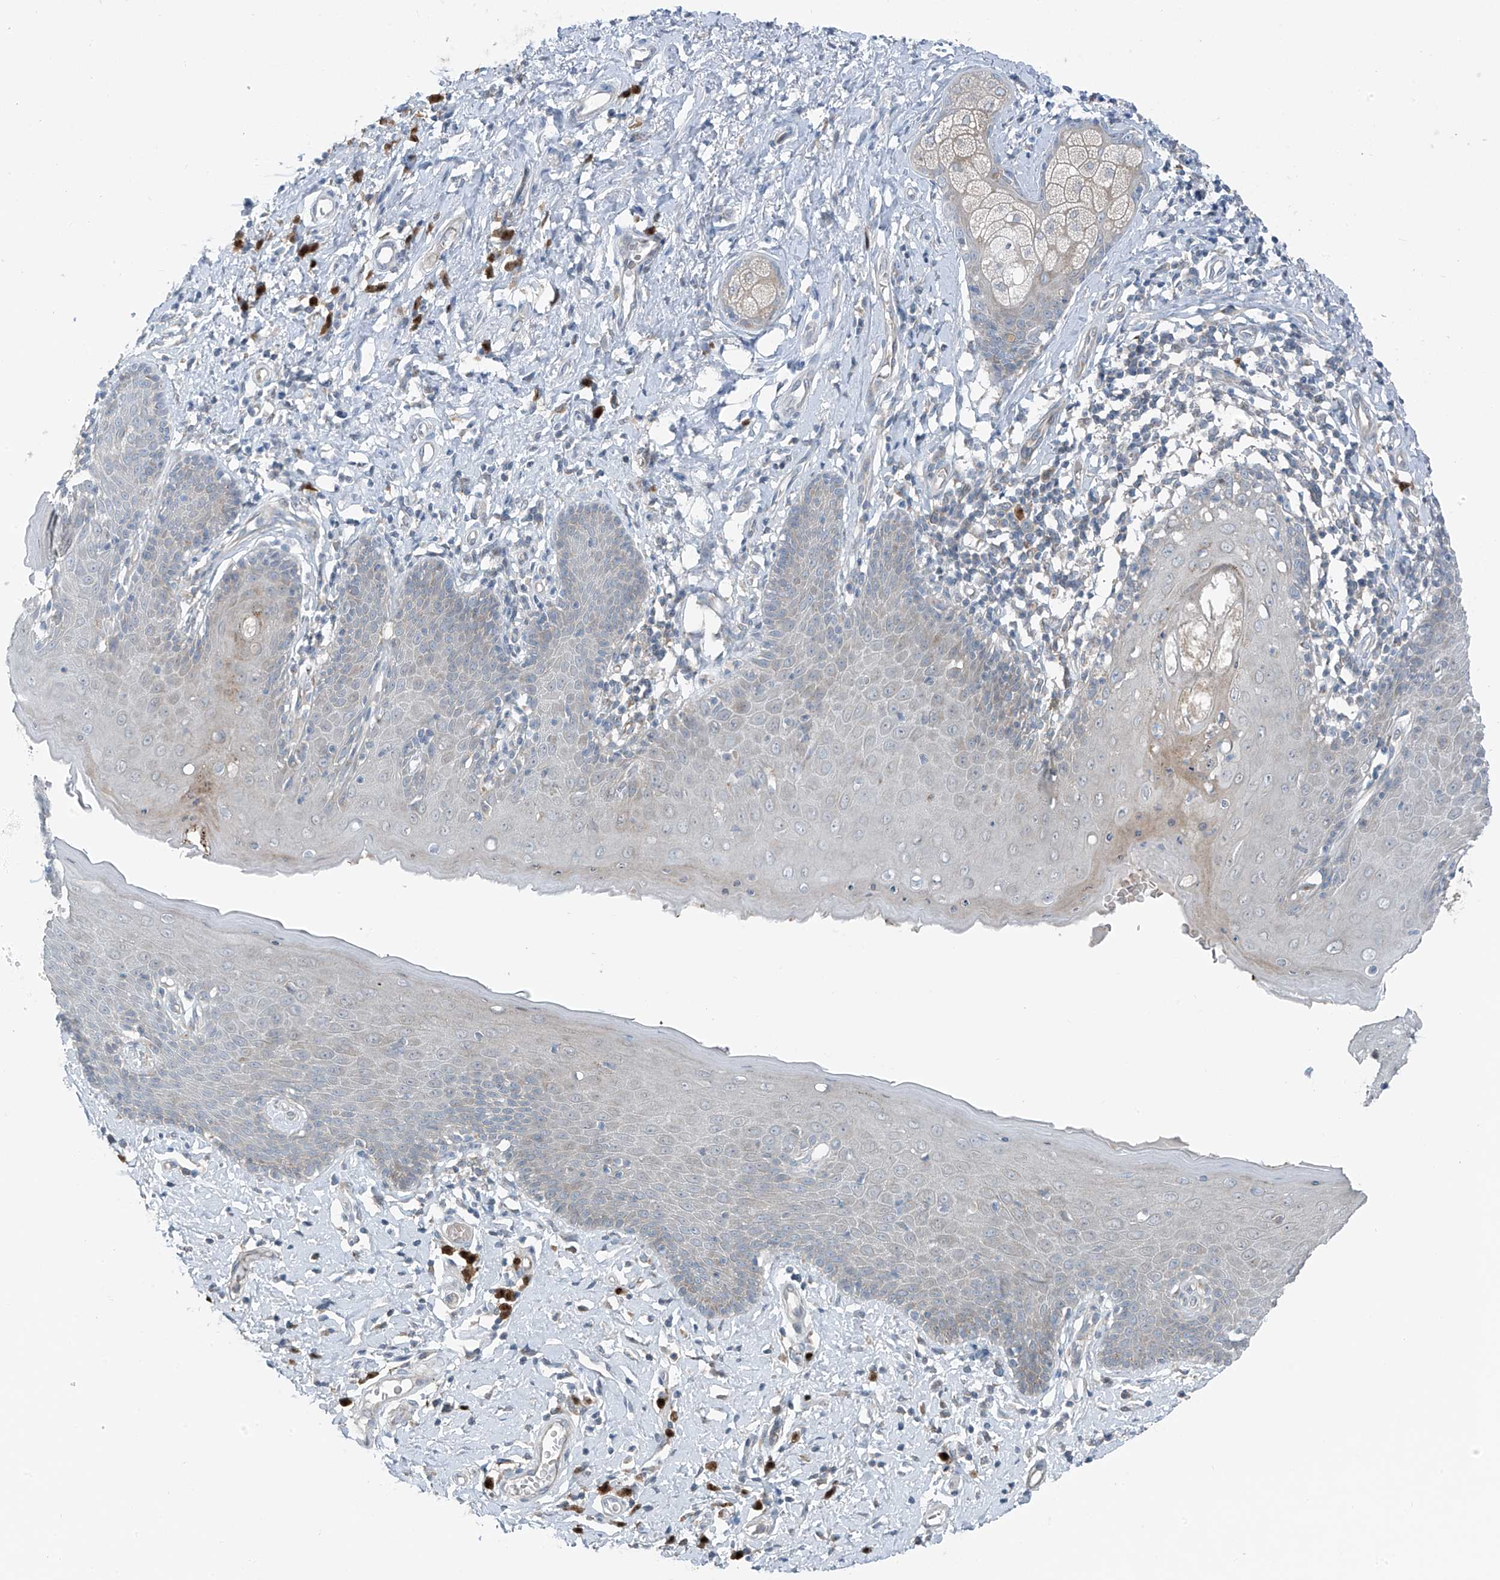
{"staining": {"intensity": "weak", "quantity": "<25%", "location": "cytoplasmic/membranous"}, "tissue": "skin", "cell_type": "Epidermal cells", "image_type": "normal", "snomed": [{"axis": "morphology", "description": "Normal tissue, NOS"}, {"axis": "topography", "description": "Vulva"}], "caption": "Immunohistochemistry micrograph of benign skin stained for a protein (brown), which shows no positivity in epidermal cells. Brightfield microscopy of immunohistochemistry (IHC) stained with DAB (3,3'-diaminobenzidine) (brown) and hematoxylin (blue), captured at high magnification.", "gene": "SLC12A6", "patient": {"sex": "female", "age": 66}}